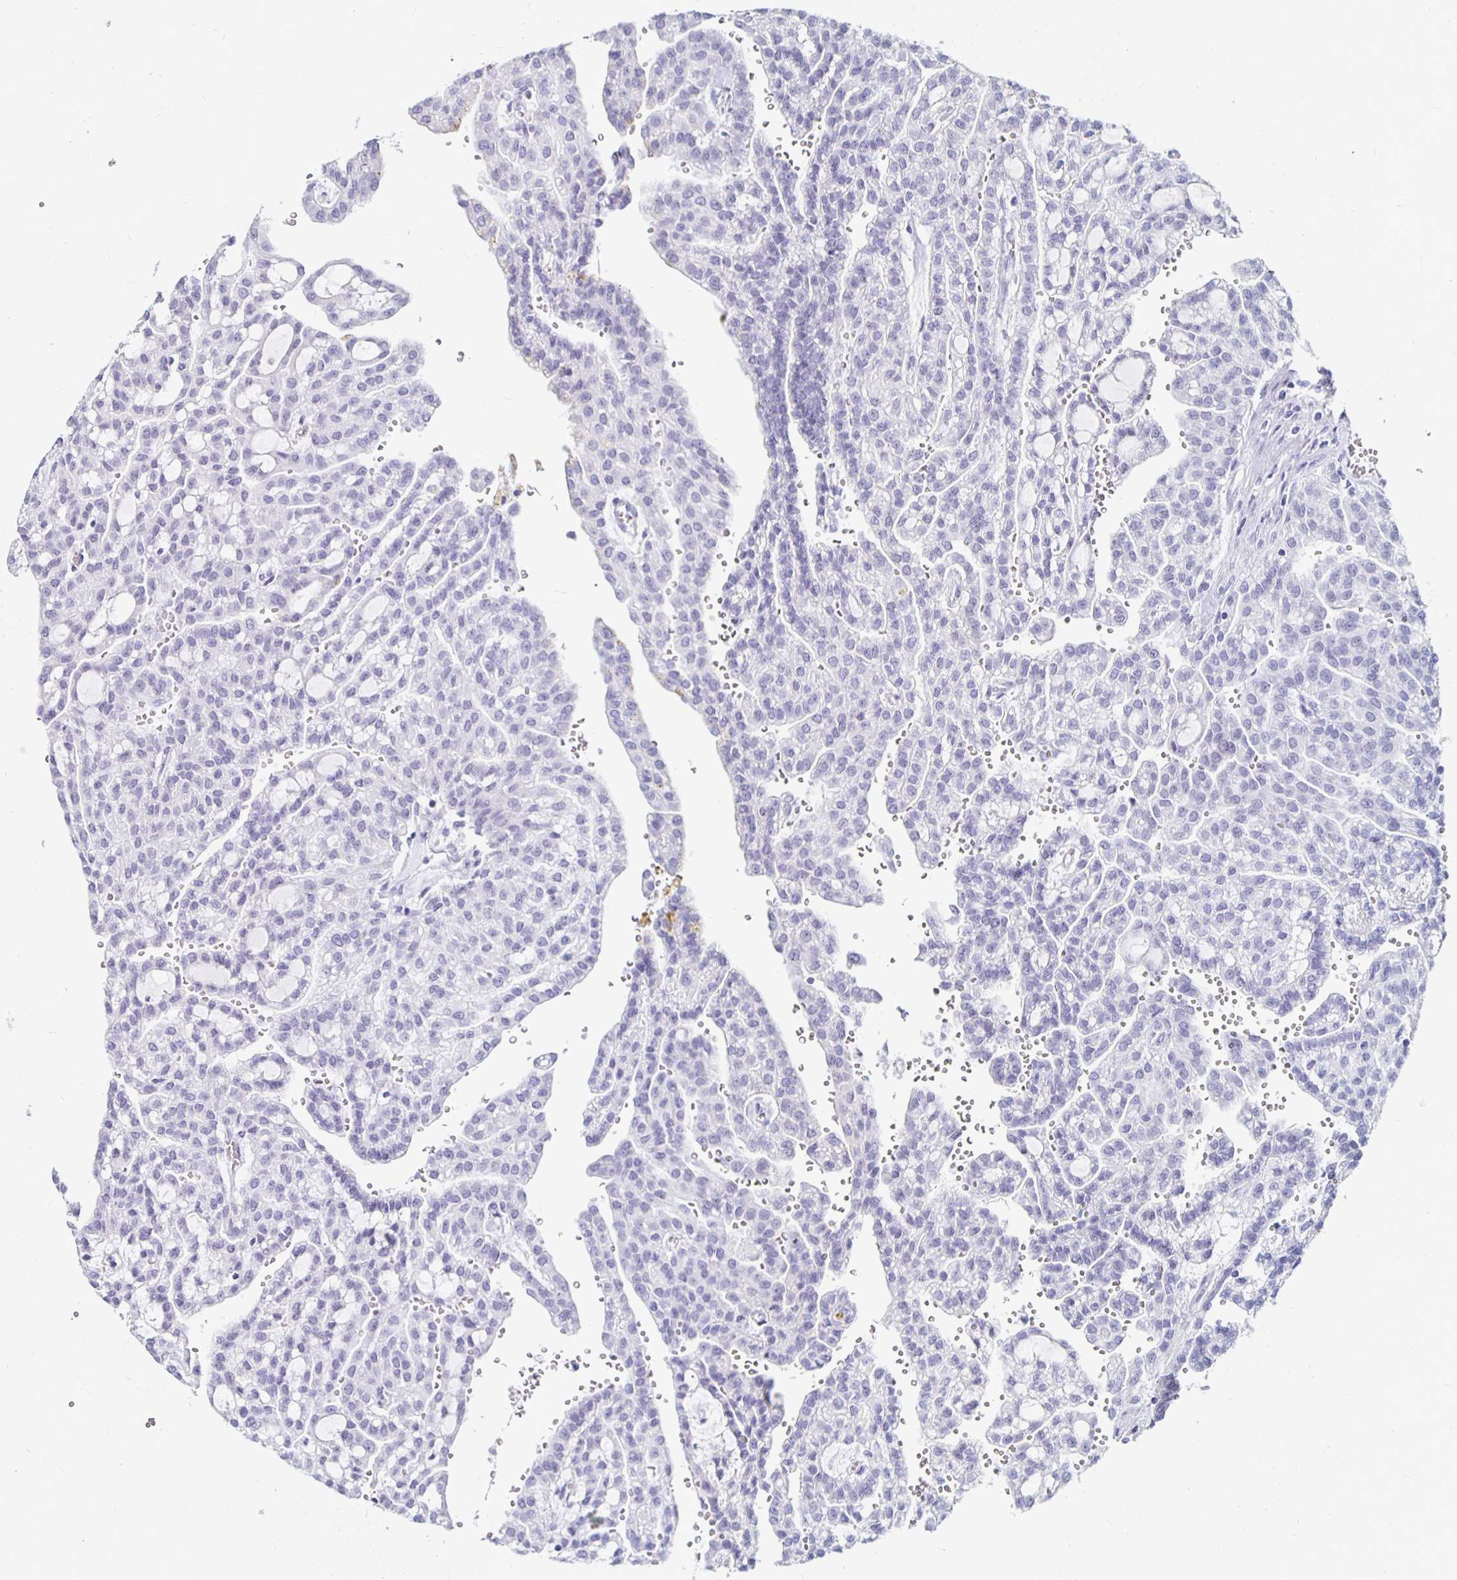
{"staining": {"intensity": "negative", "quantity": "none", "location": "none"}, "tissue": "renal cancer", "cell_type": "Tumor cells", "image_type": "cancer", "snomed": [{"axis": "morphology", "description": "Adenocarcinoma, NOS"}, {"axis": "topography", "description": "Kidney"}], "caption": "High power microscopy photomicrograph of an IHC photomicrograph of renal adenocarcinoma, revealing no significant staining in tumor cells. (DAB immunohistochemistry (IHC) with hematoxylin counter stain).", "gene": "KCNQ2", "patient": {"sex": "male", "age": 63}}